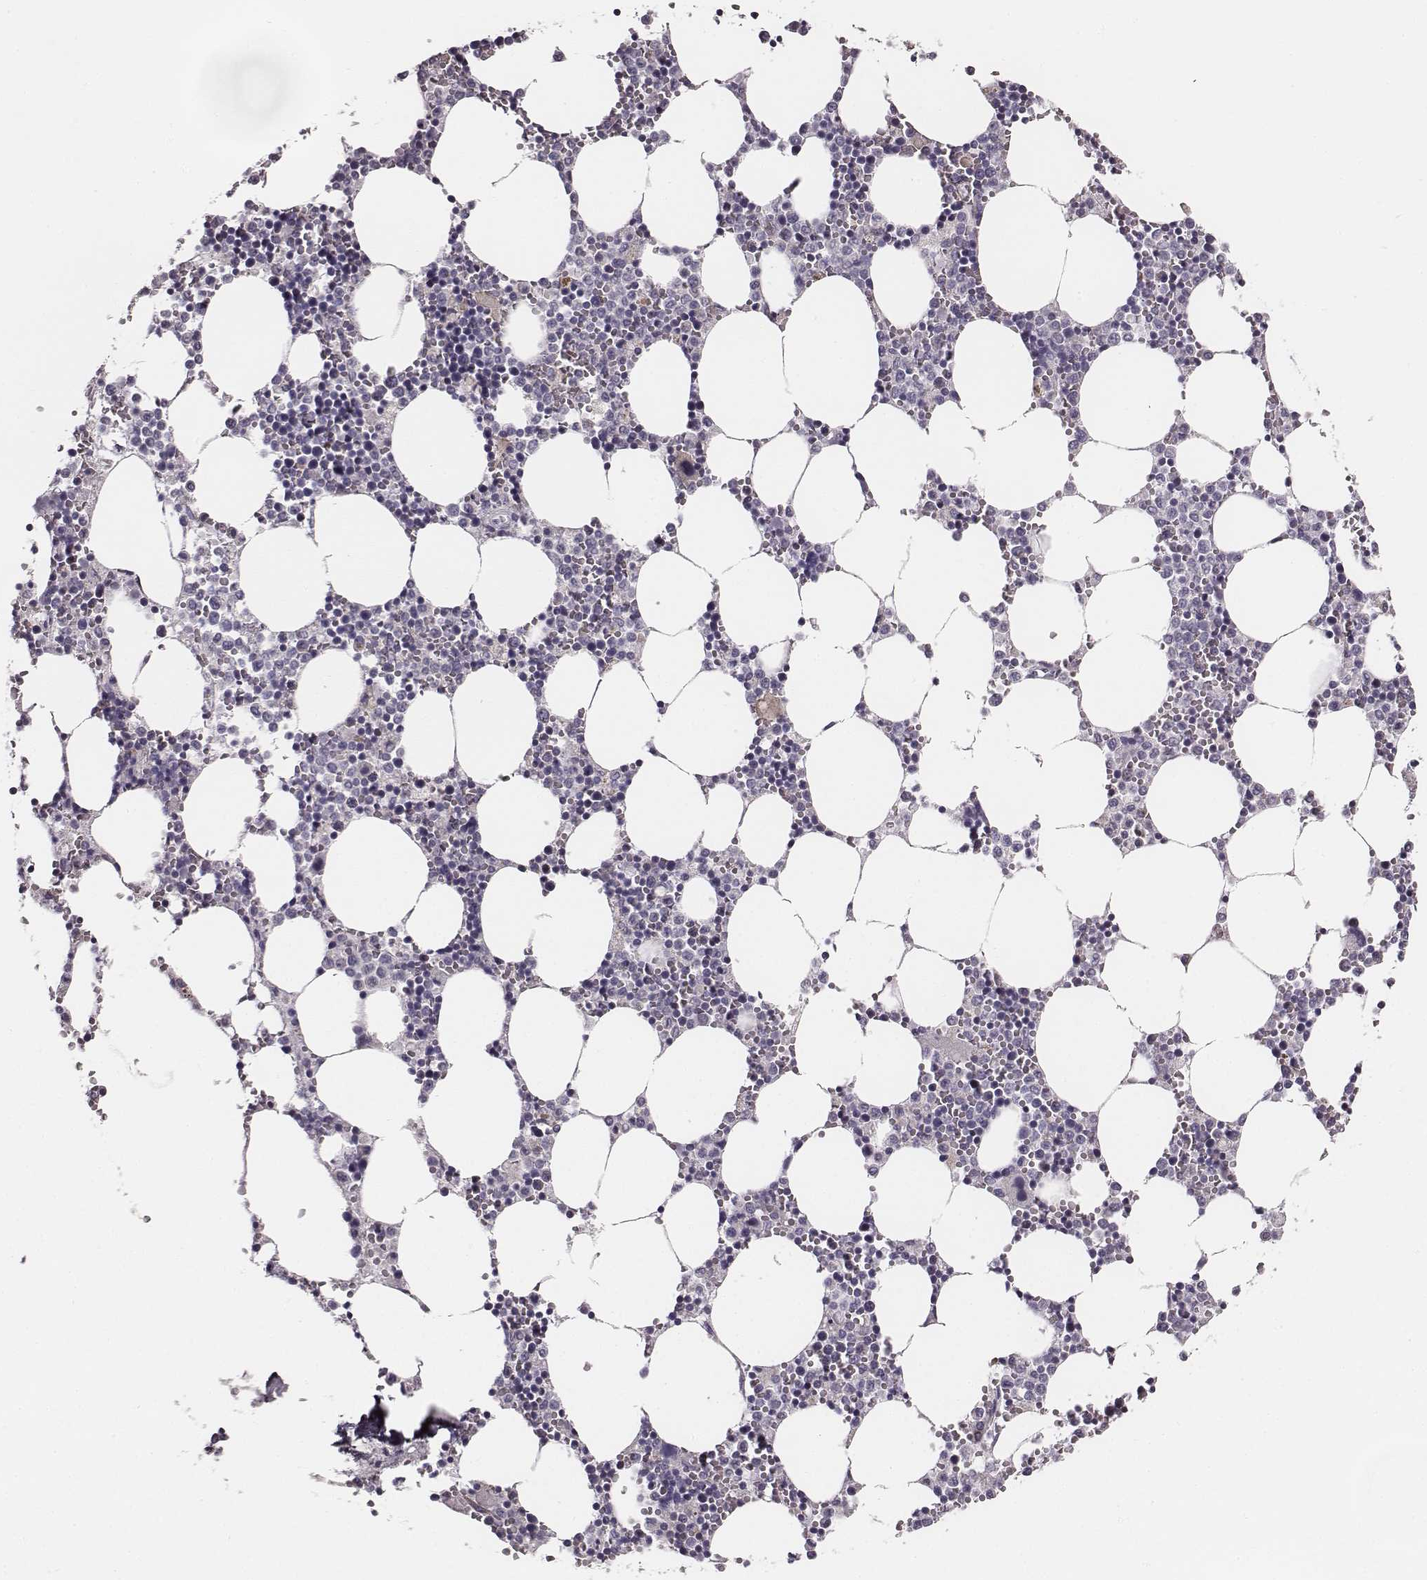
{"staining": {"intensity": "negative", "quantity": "none", "location": "none"}, "tissue": "bone marrow", "cell_type": "Hematopoietic cells", "image_type": "normal", "snomed": [{"axis": "morphology", "description": "Normal tissue, NOS"}, {"axis": "topography", "description": "Bone marrow"}], "caption": "A high-resolution micrograph shows immunohistochemistry staining of normal bone marrow, which displays no significant positivity in hematopoietic cells.", "gene": "UBL4B", "patient": {"sex": "female", "age": 64}}